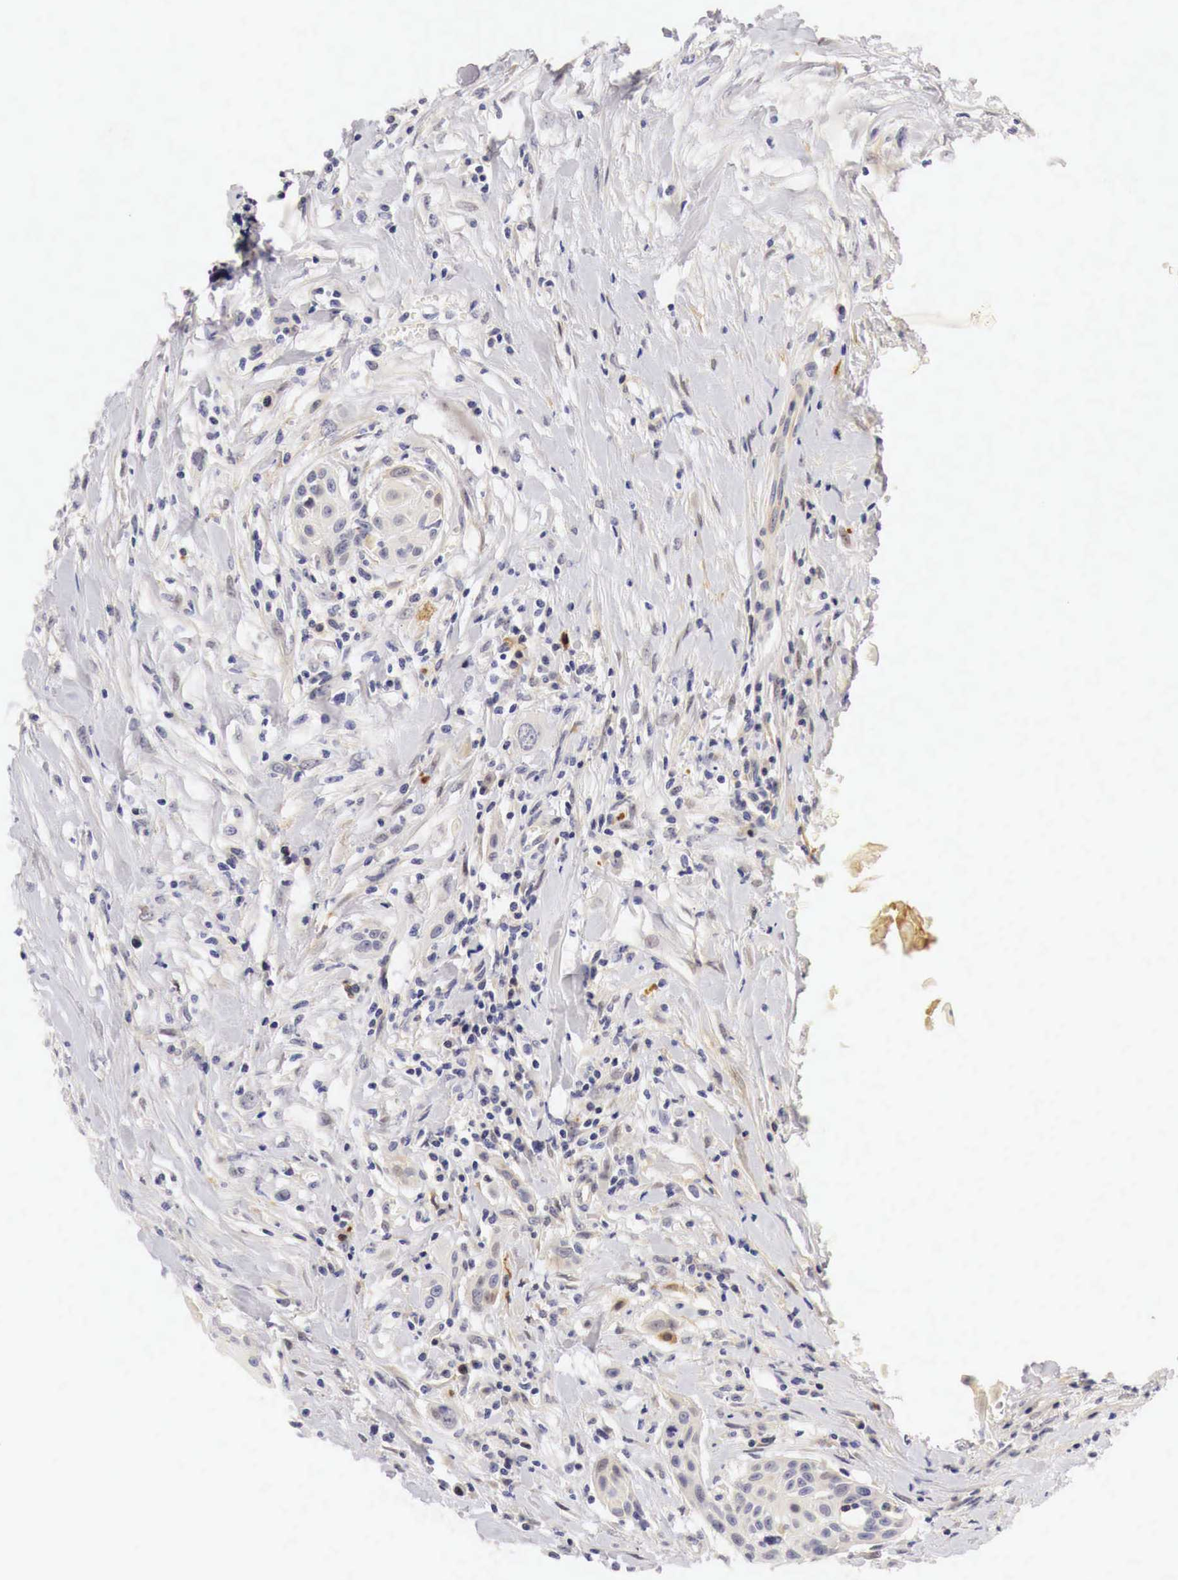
{"staining": {"intensity": "weak", "quantity": "<25%", "location": "cytoplasmic/membranous"}, "tissue": "head and neck cancer", "cell_type": "Tumor cells", "image_type": "cancer", "snomed": [{"axis": "morphology", "description": "Squamous cell carcinoma, NOS"}, {"axis": "morphology", "description": "Squamous cell carcinoma, metastatic, NOS"}, {"axis": "topography", "description": "Lymph node"}, {"axis": "topography", "description": "Salivary gland"}, {"axis": "topography", "description": "Head-Neck"}], "caption": "Human head and neck cancer stained for a protein using immunohistochemistry (IHC) reveals no positivity in tumor cells.", "gene": "CASP3", "patient": {"sex": "female", "age": 74}}